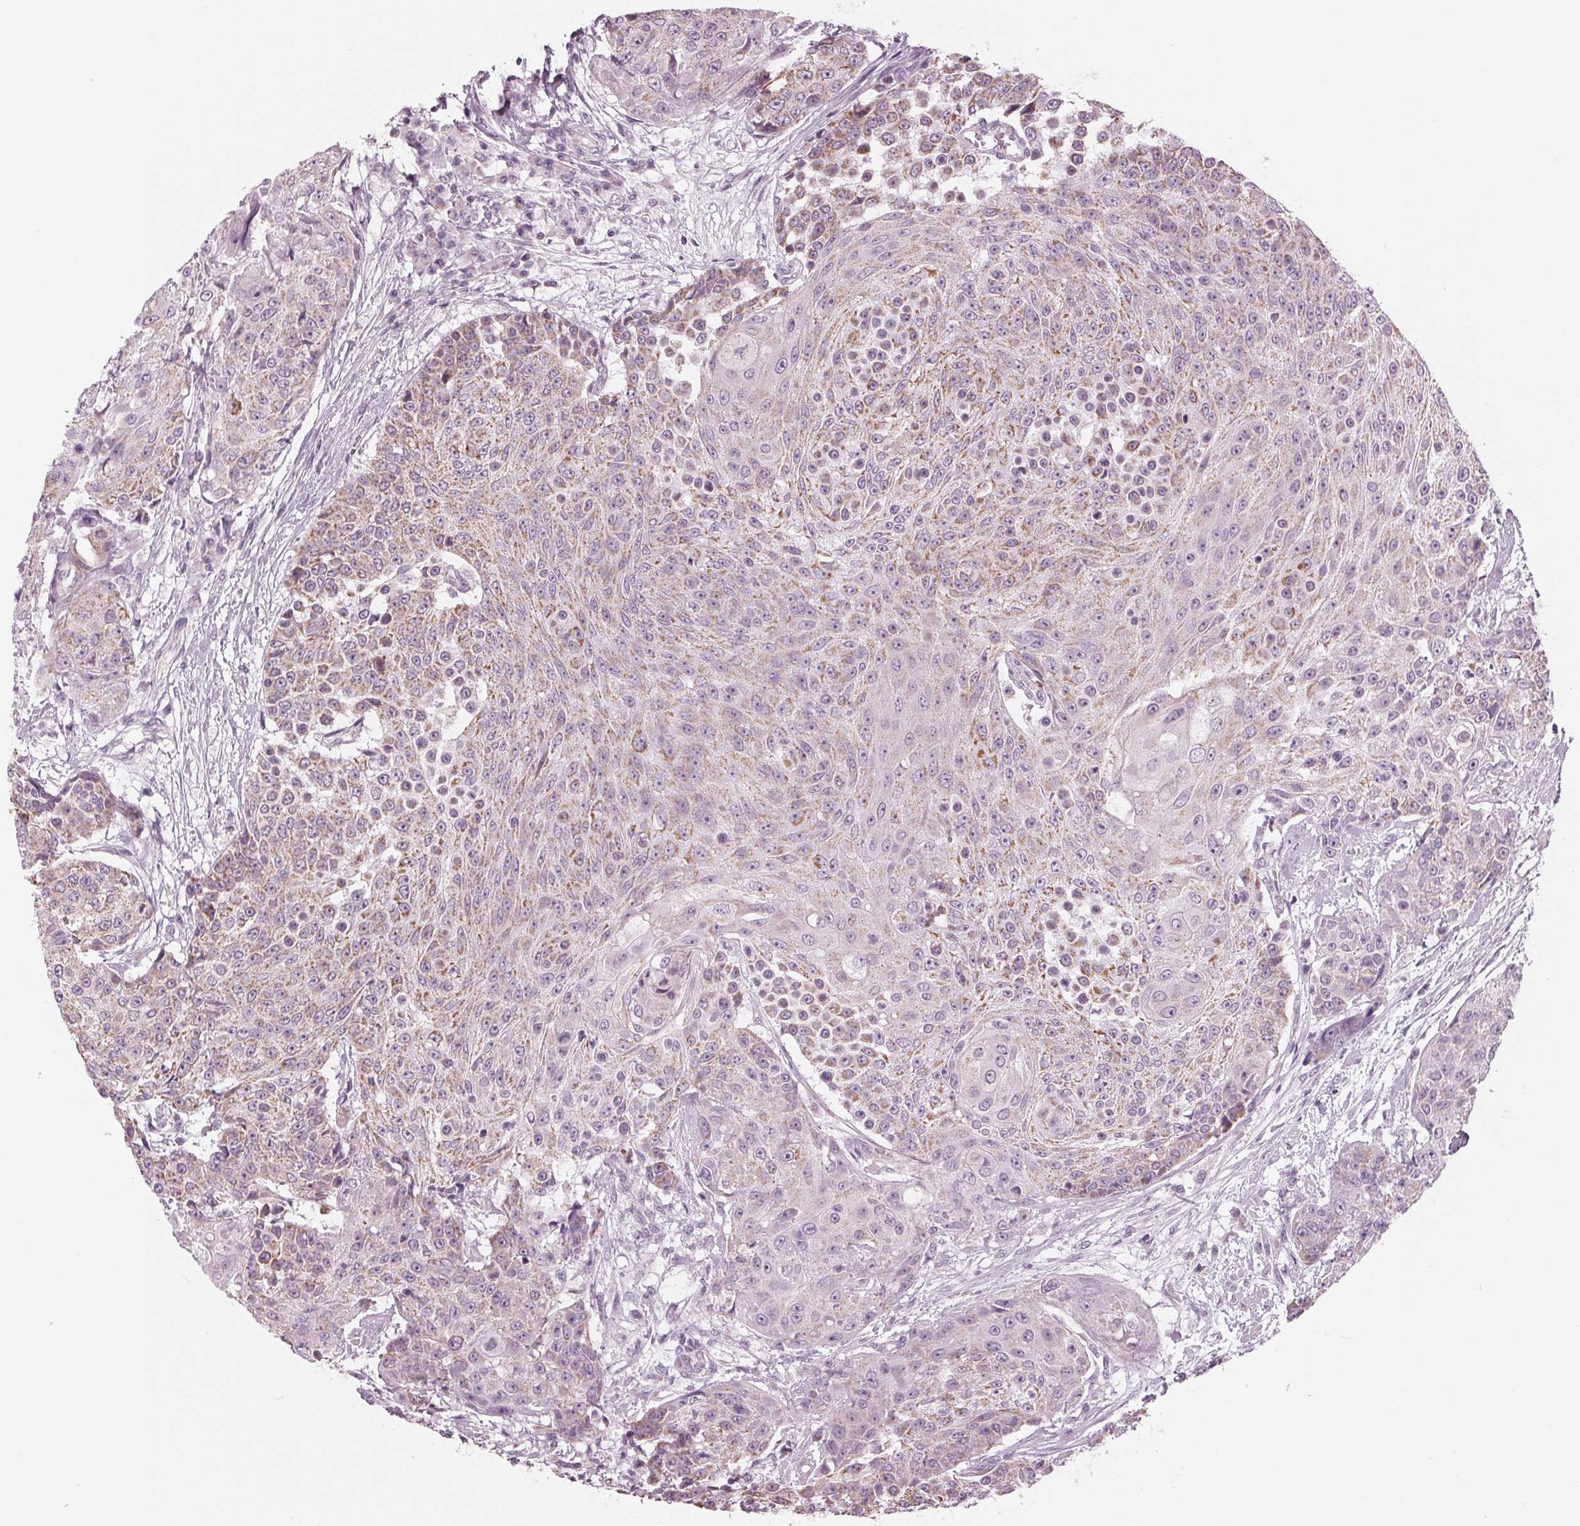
{"staining": {"intensity": "weak", "quantity": "25%-75%", "location": "cytoplasmic/membranous"}, "tissue": "urothelial cancer", "cell_type": "Tumor cells", "image_type": "cancer", "snomed": [{"axis": "morphology", "description": "Urothelial carcinoma, High grade"}, {"axis": "topography", "description": "Urinary bladder"}], "caption": "Protein expression analysis of human high-grade urothelial carcinoma reveals weak cytoplasmic/membranous staining in about 25%-75% of tumor cells. The staining is performed using DAB brown chromogen to label protein expression. The nuclei are counter-stained blue using hematoxylin.", "gene": "SAMD4A", "patient": {"sex": "female", "age": 63}}